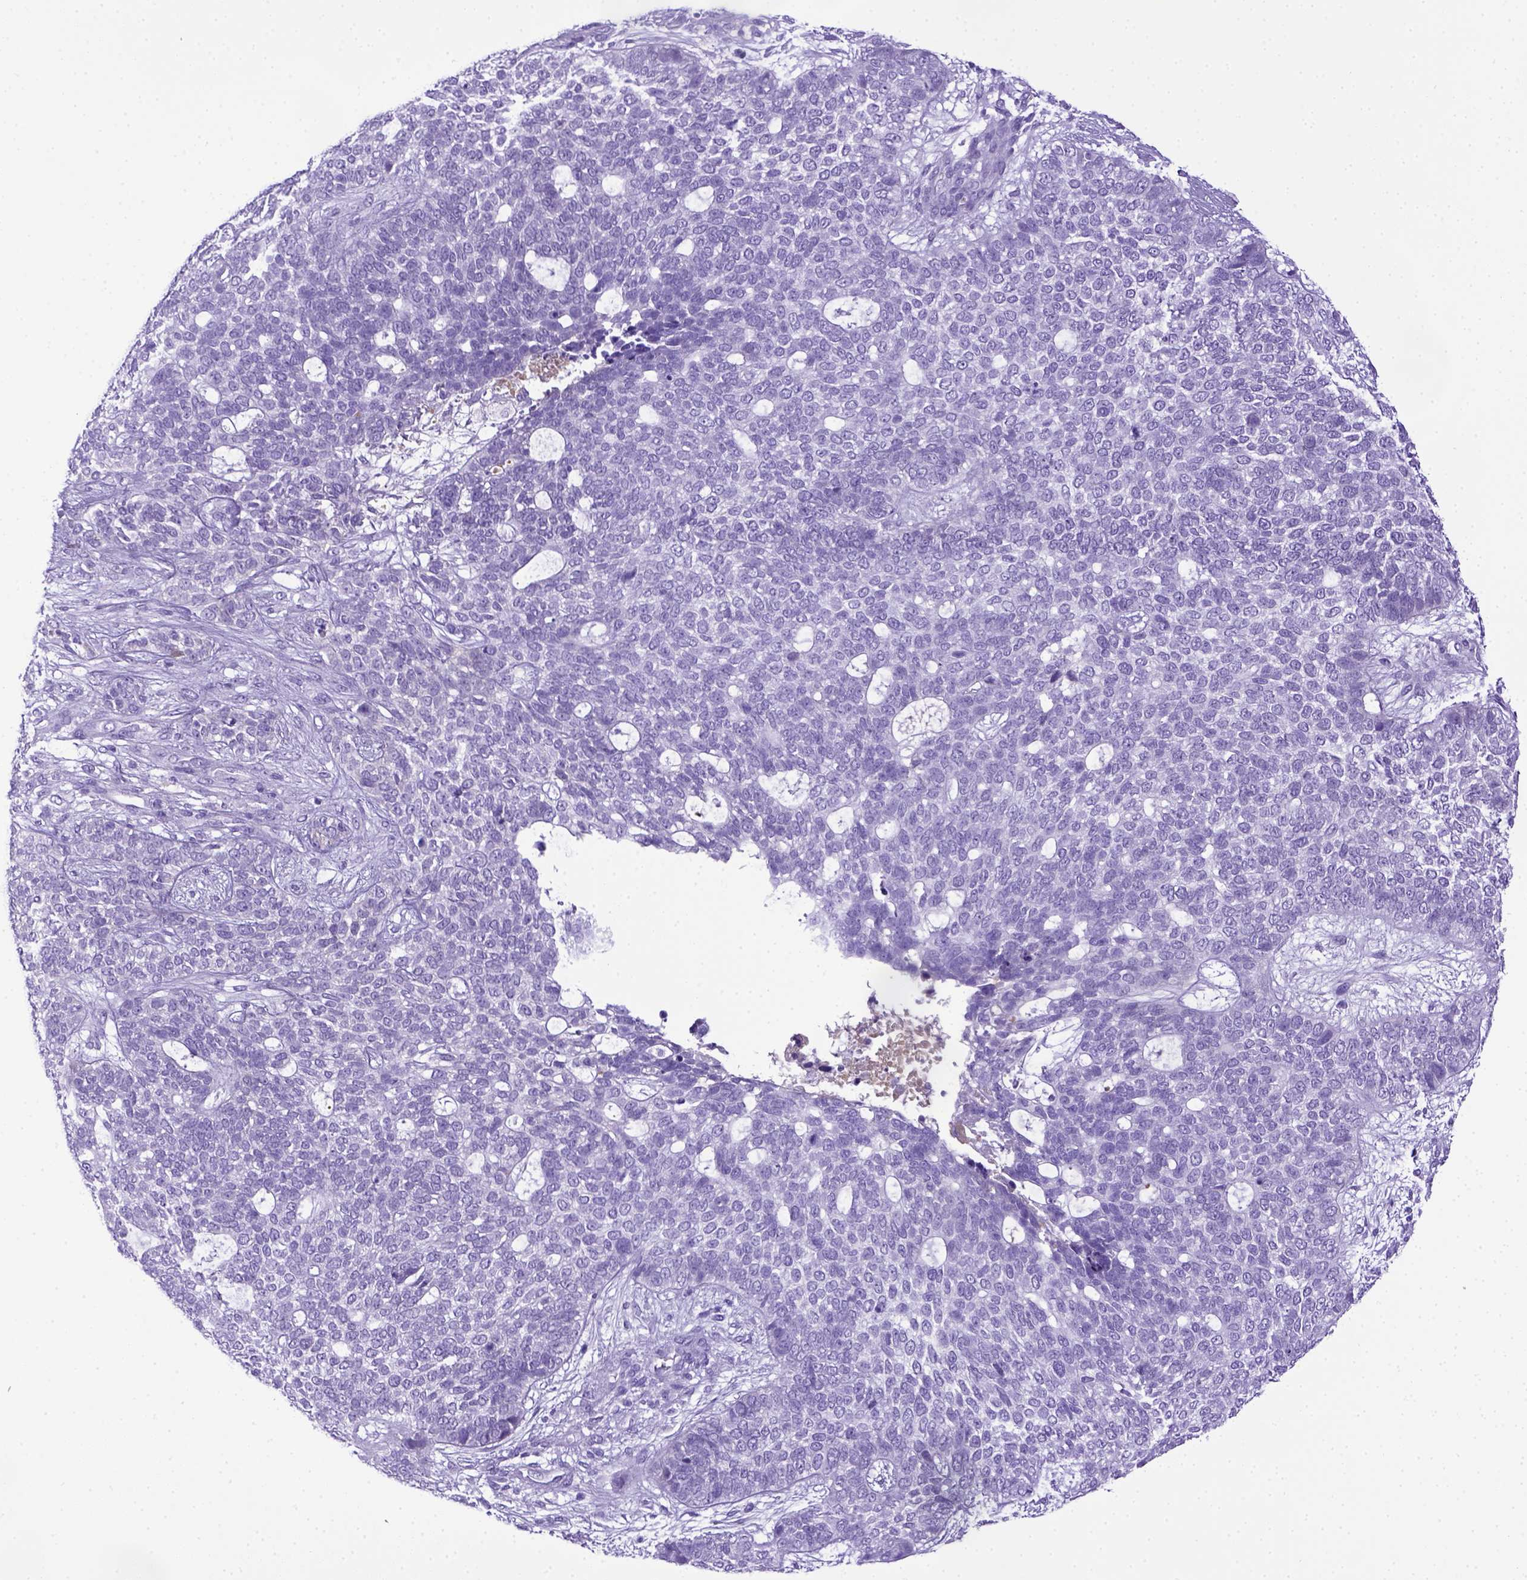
{"staining": {"intensity": "negative", "quantity": "none", "location": "none"}, "tissue": "skin cancer", "cell_type": "Tumor cells", "image_type": "cancer", "snomed": [{"axis": "morphology", "description": "Basal cell carcinoma"}, {"axis": "topography", "description": "Skin"}], "caption": "Image shows no significant protein expression in tumor cells of skin basal cell carcinoma.", "gene": "ITIH4", "patient": {"sex": "female", "age": 69}}